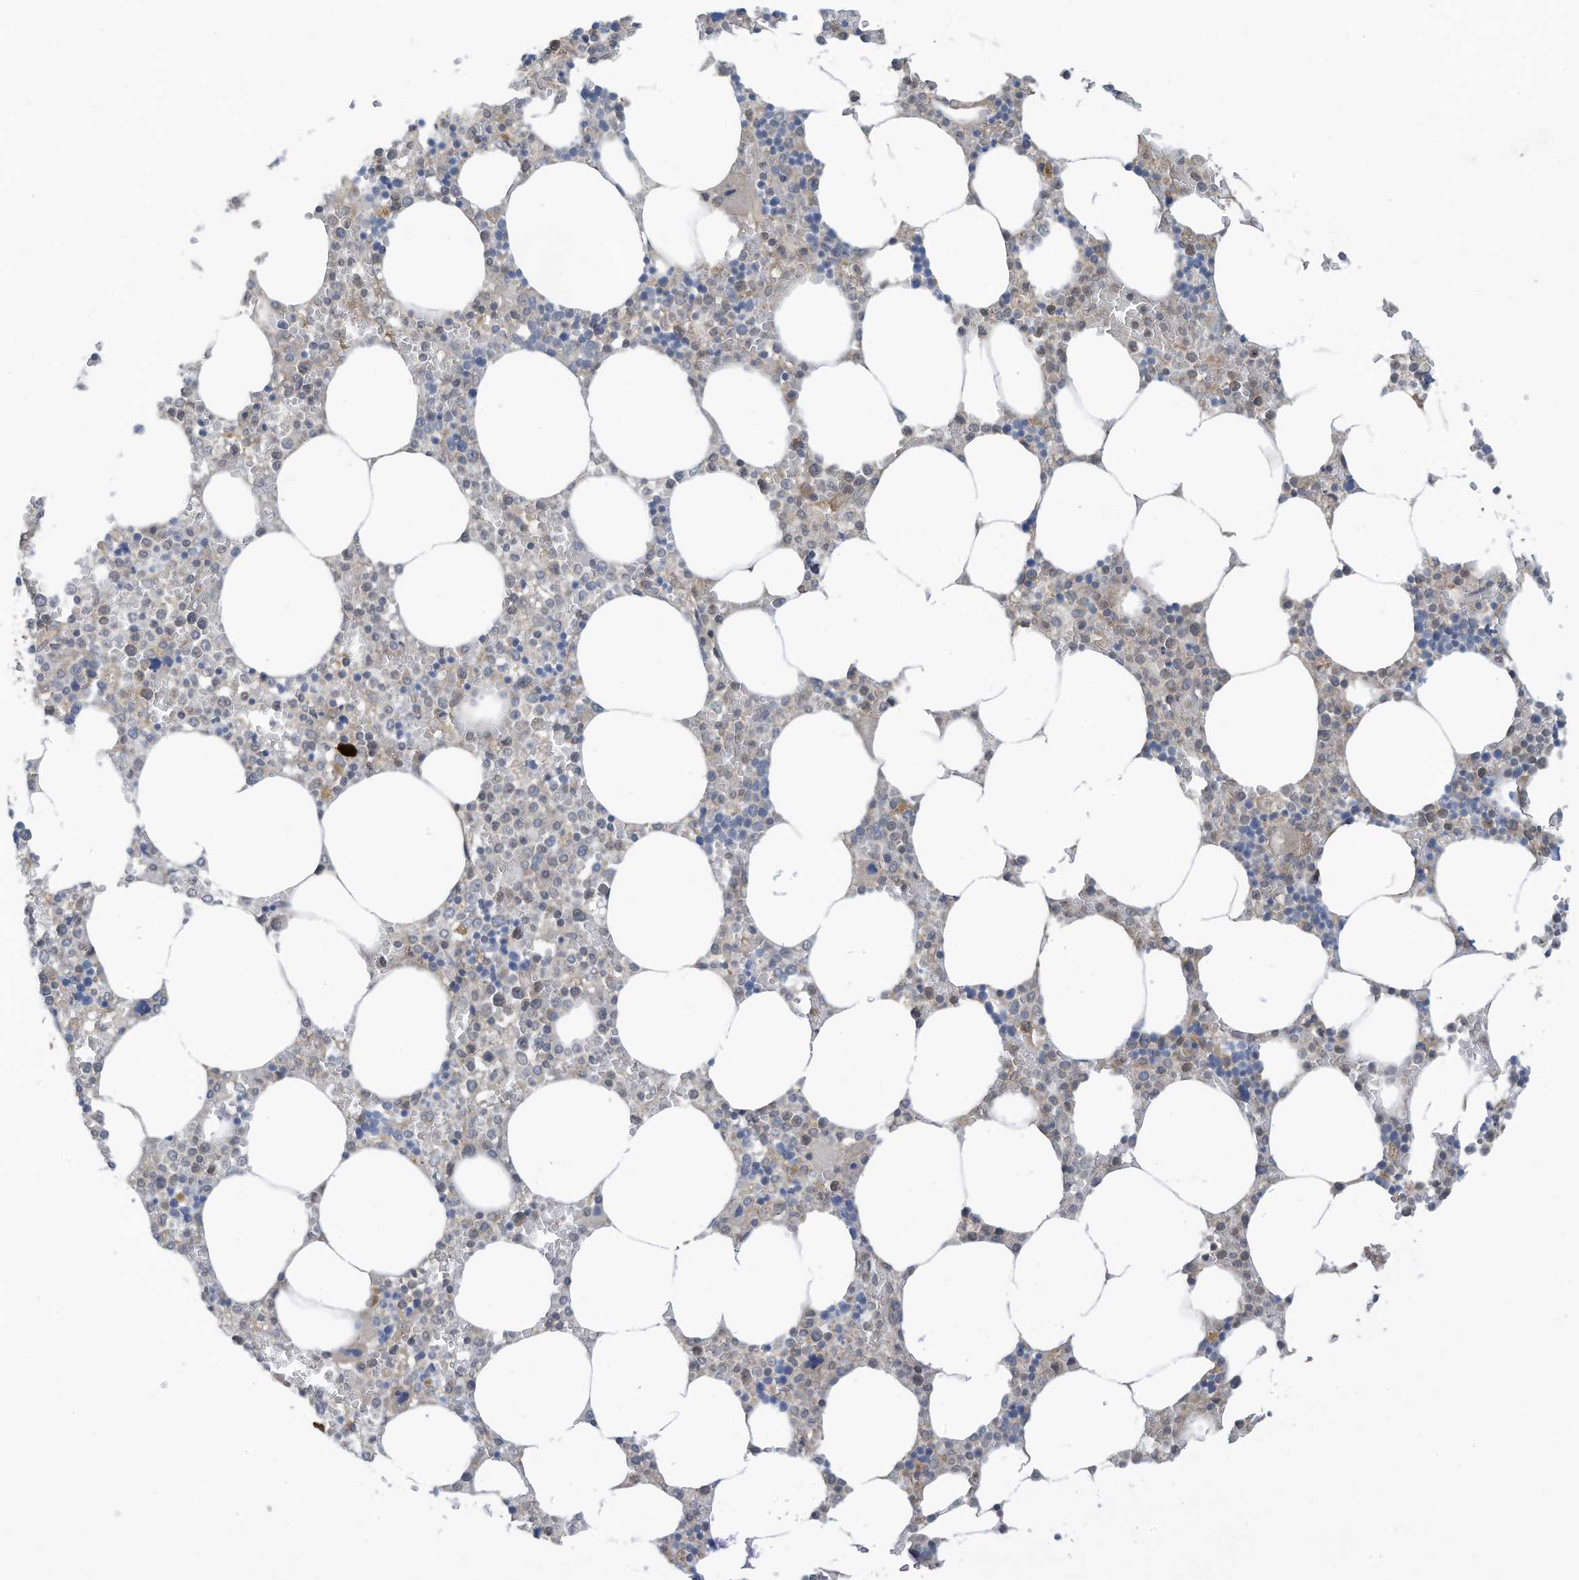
{"staining": {"intensity": "weak", "quantity": "25%-75%", "location": "cytoplasmic/membranous"}, "tissue": "bone marrow", "cell_type": "Hematopoietic cells", "image_type": "normal", "snomed": [{"axis": "morphology", "description": "Normal tissue, NOS"}, {"axis": "topography", "description": "Bone marrow"}], "caption": "Protein staining by IHC displays weak cytoplasmic/membranous expression in approximately 25%-75% of hematopoietic cells in benign bone marrow.", "gene": "SCGB1D2", "patient": {"sex": "male", "age": 70}}